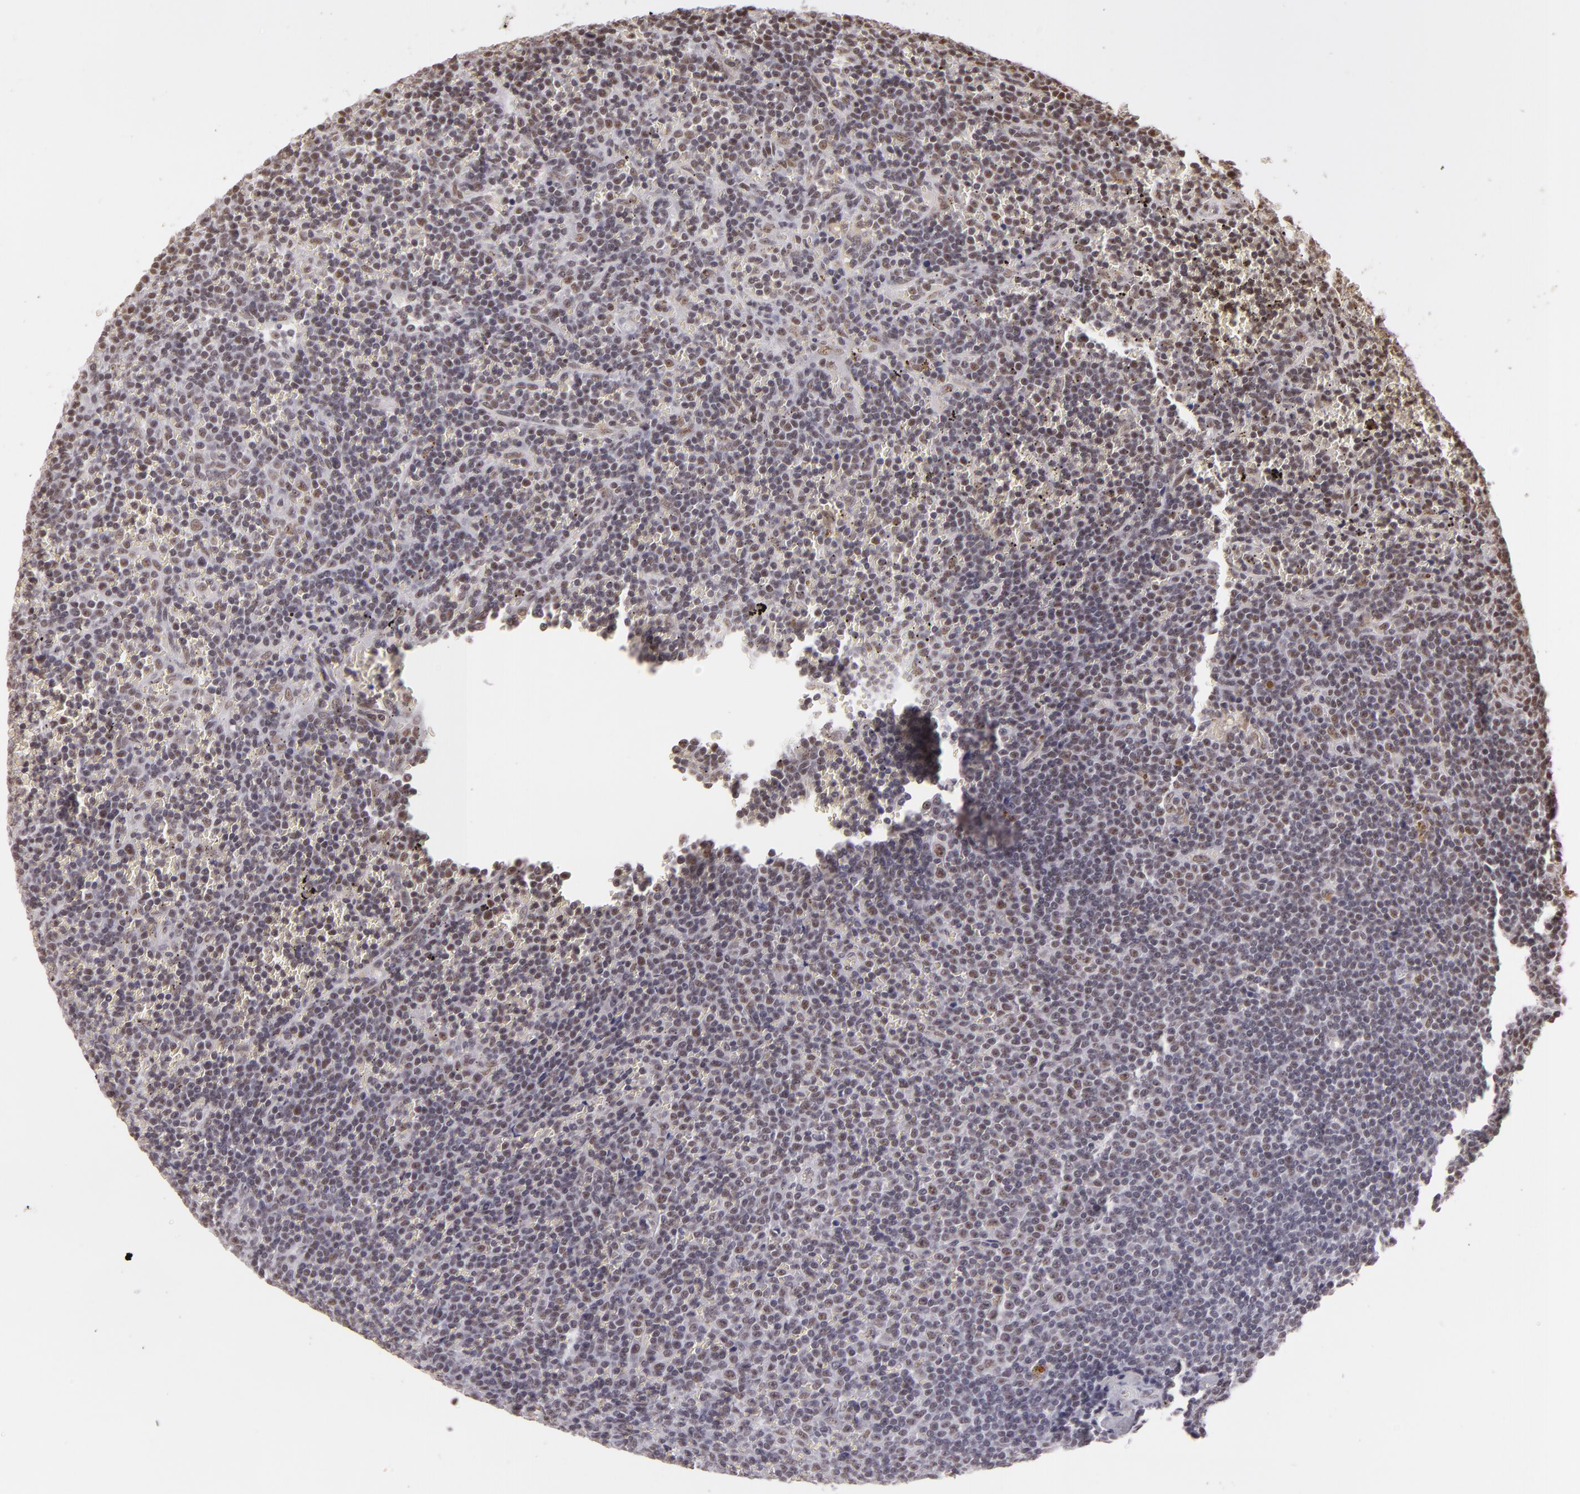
{"staining": {"intensity": "weak", "quantity": "25%-75%", "location": "nuclear"}, "tissue": "lymphoma", "cell_type": "Tumor cells", "image_type": "cancer", "snomed": [{"axis": "morphology", "description": "Malignant lymphoma, non-Hodgkin's type, Low grade"}, {"axis": "topography", "description": "Spleen"}], "caption": "The immunohistochemical stain shows weak nuclear expression in tumor cells of malignant lymphoma, non-Hodgkin's type (low-grade) tissue.", "gene": "INTS6", "patient": {"sex": "male", "age": 80}}